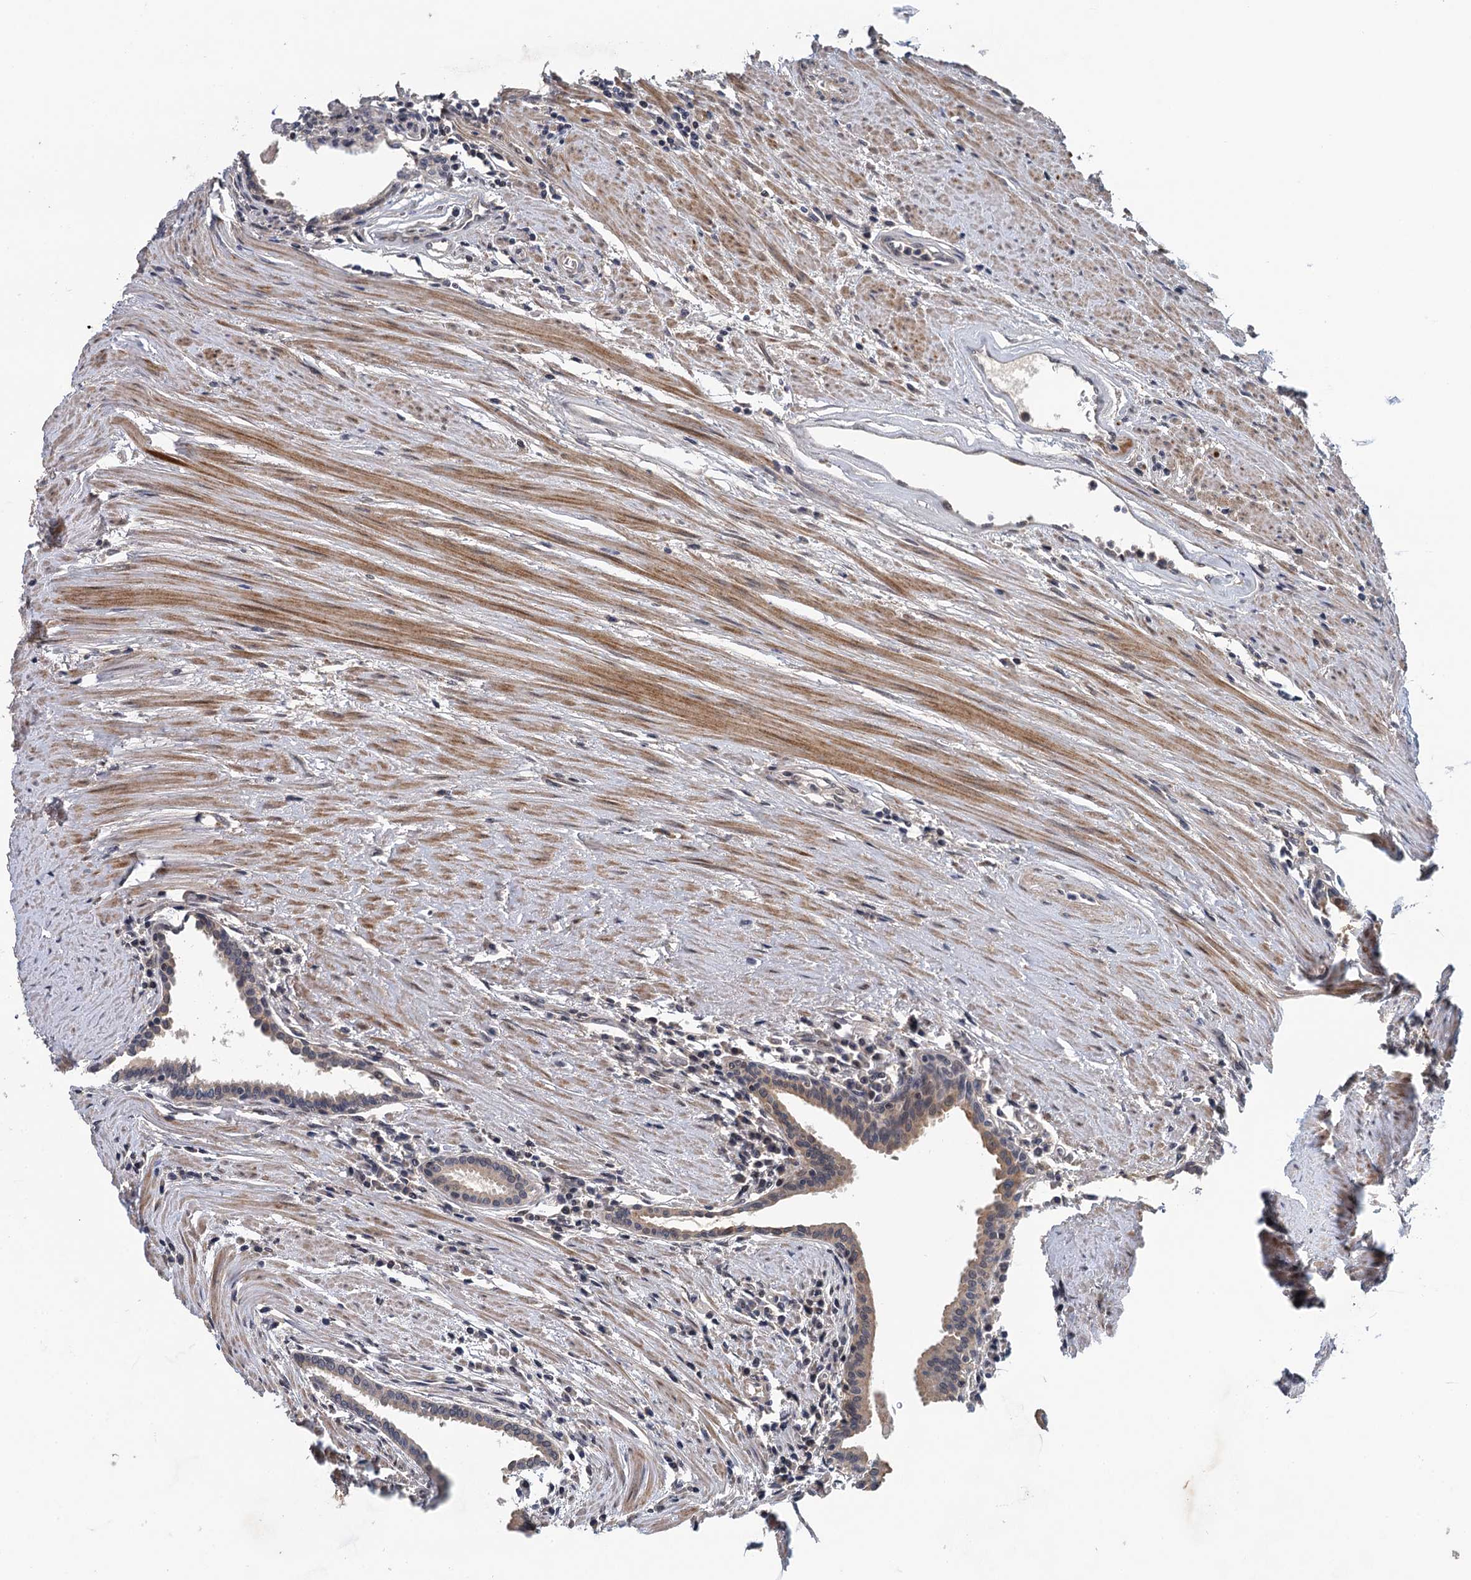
{"staining": {"intensity": "weak", "quantity": "<25%", "location": "cytoplasmic/membranous"}, "tissue": "prostate cancer", "cell_type": "Tumor cells", "image_type": "cancer", "snomed": [{"axis": "morphology", "description": "Adenocarcinoma, High grade"}, {"axis": "topography", "description": "Prostate"}], "caption": "Prostate adenocarcinoma (high-grade) was stained to show a protein in brown. There is no significant positivity in tumor cells.", "gene": "MDM1", "patient": {"sex": "male", "age": 68}}